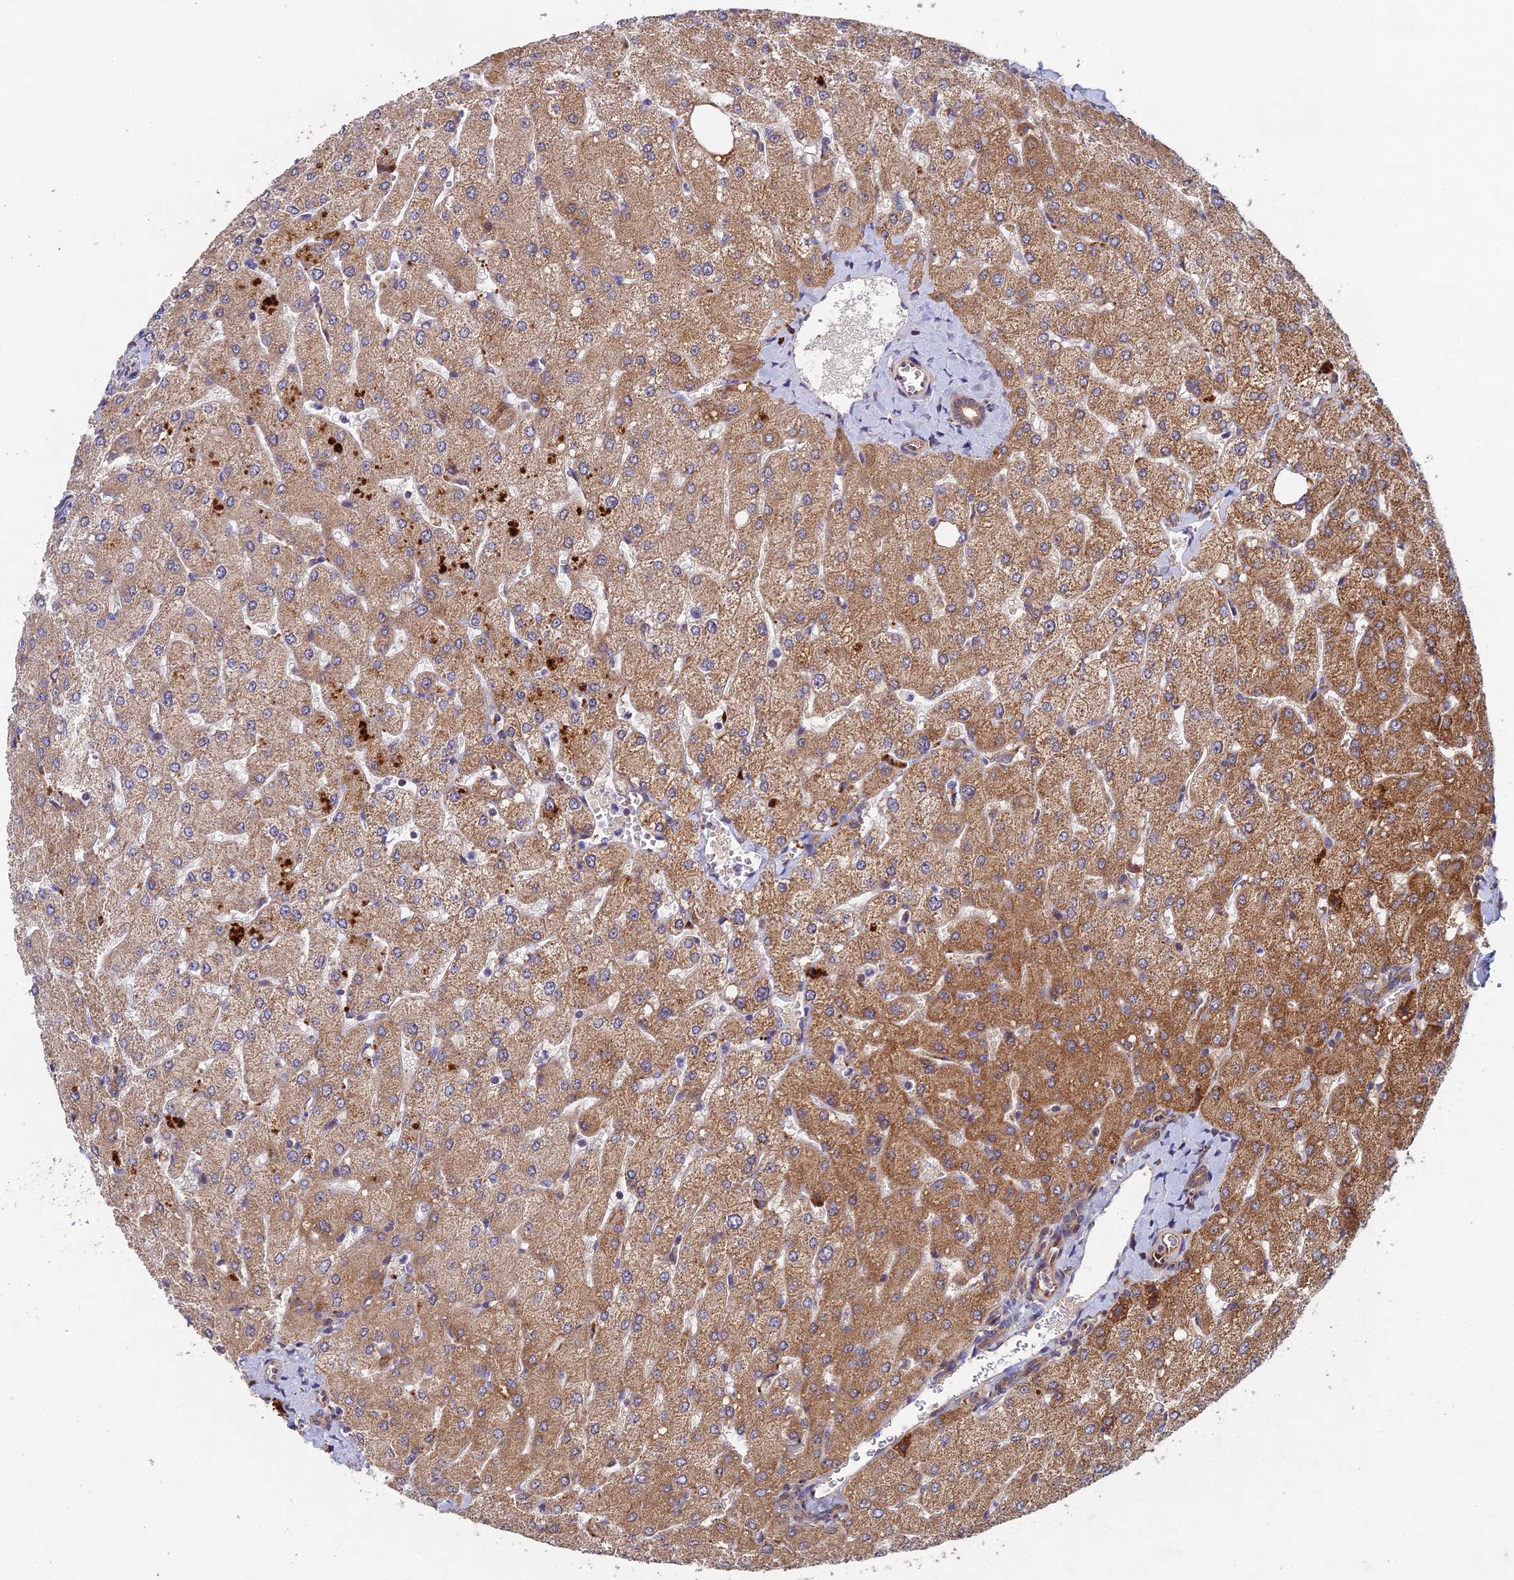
{"staining": {"intensity": "moderate", "quantity": ">75%", "location": "cytoplasmic/membranous"}, "tissue": "liver", "cell_type": "Cholangiocytes", "image_type": "normal", "snomed": [{"axis": "morphology", "description": "Normal tissue, NOS"}, {"axis": "topography", "description": "Liver"}], "caption": "Cholangiocytes exhibit moderate cytoplasmic/membranous positivity in approximately >75% of cells in unremarkable liver. (Stains: DAB in brown, nuclei in blue, Microscopy: brightfield microscopy at high magnification).", "gene": "NSMCE1", "patient": {"sex": "male", "age": 55}}